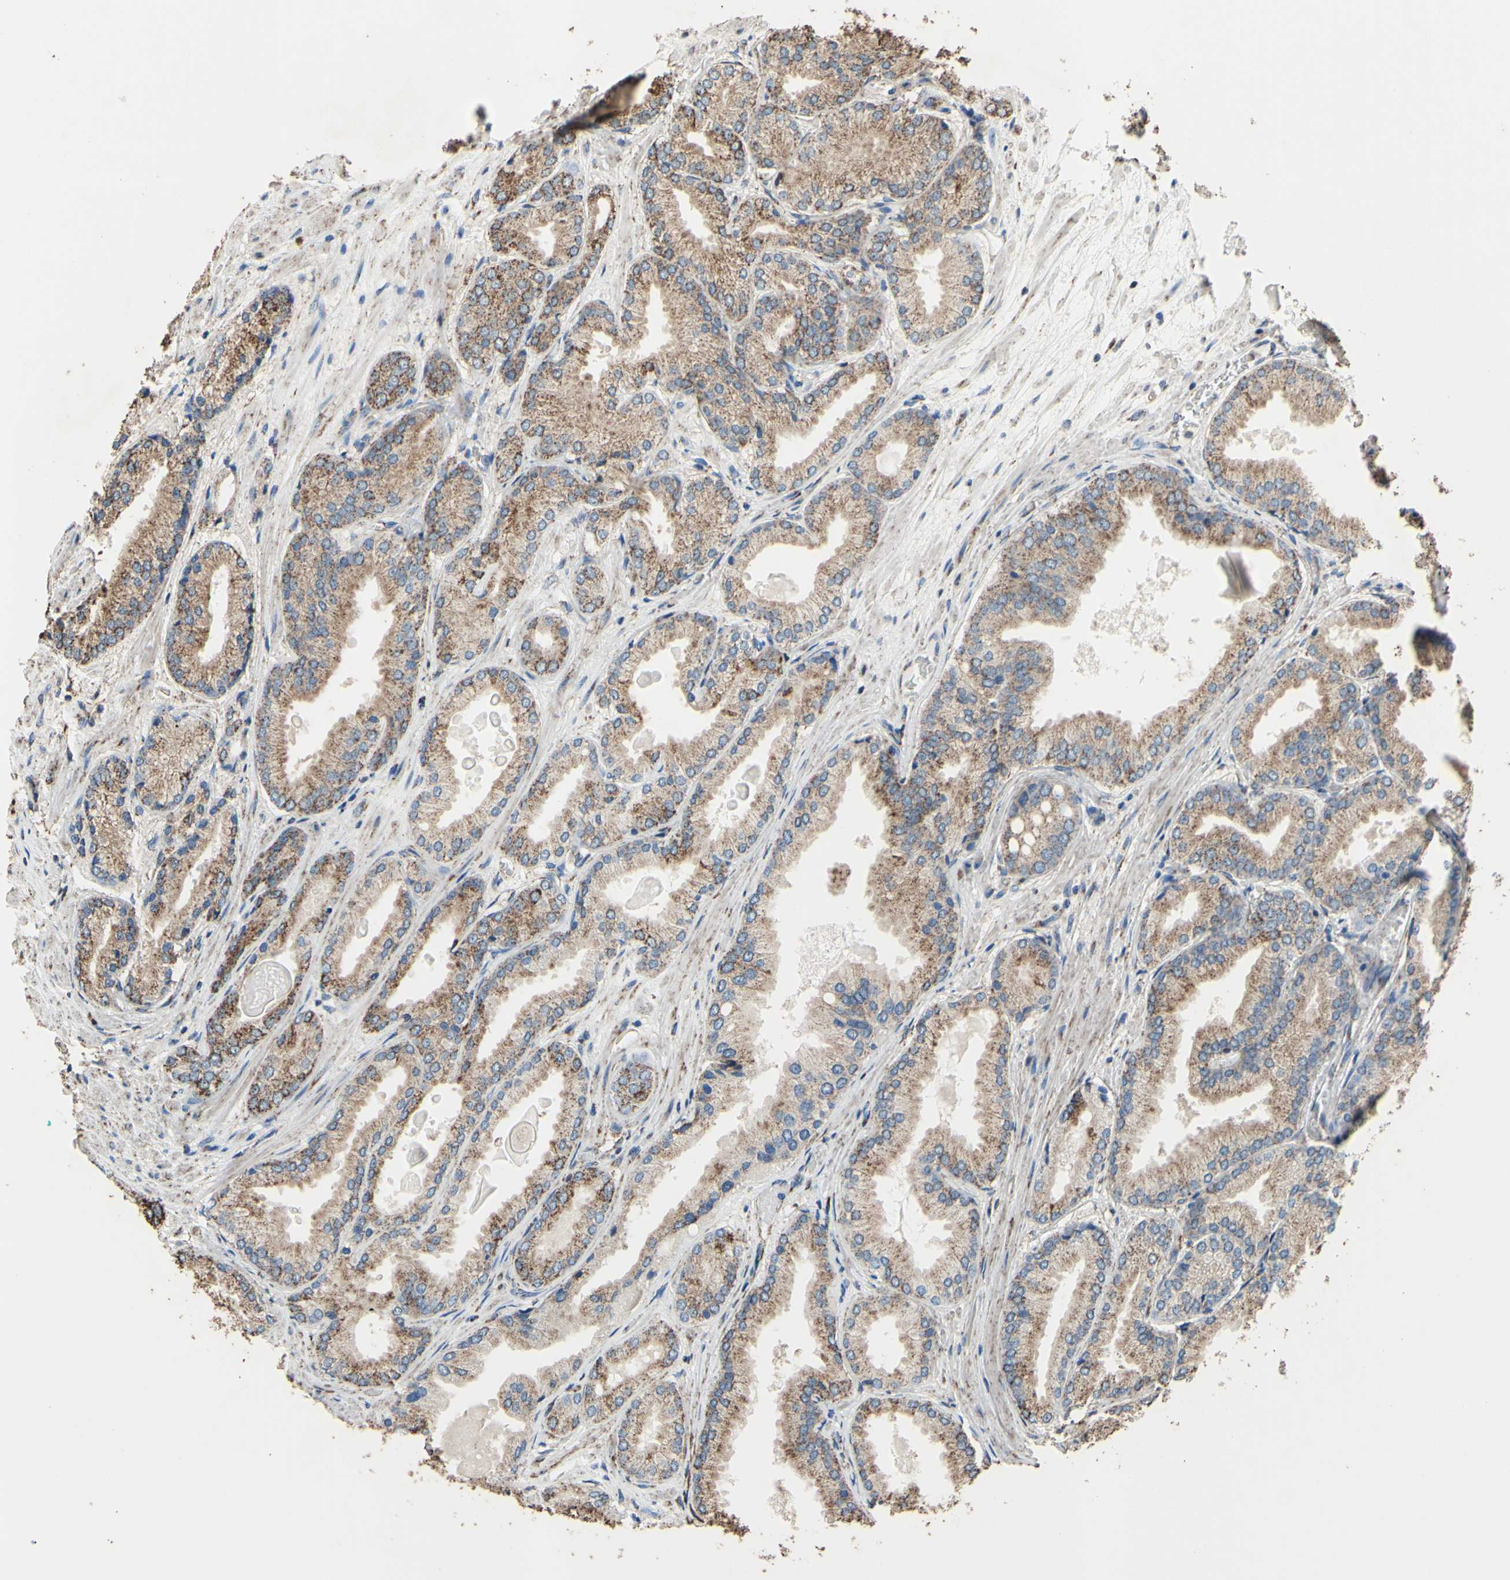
{"staining": {"intensity": "moderate", "quantity": "25%-75%", "location": "cytoplasmic/membranous"}, "tissue": "prostate cancer", "cell_type": "Tumor cells", "image_type": "cancer", "snomed": [{"axis": "morphology", "description": "Adenocarcinoma, High grade"}, {"axis": "topography", "description": "Prostate"}], "caption": "Brown immunohistochemical staining in high-grade adenocarcinoma (prostate) demonstrates moderate cytoplasmic/membranous staining in about 25%-75% of tumor cells.", "gene": "CMKLR2", "patient": {"sex": "male", "age": 59}}